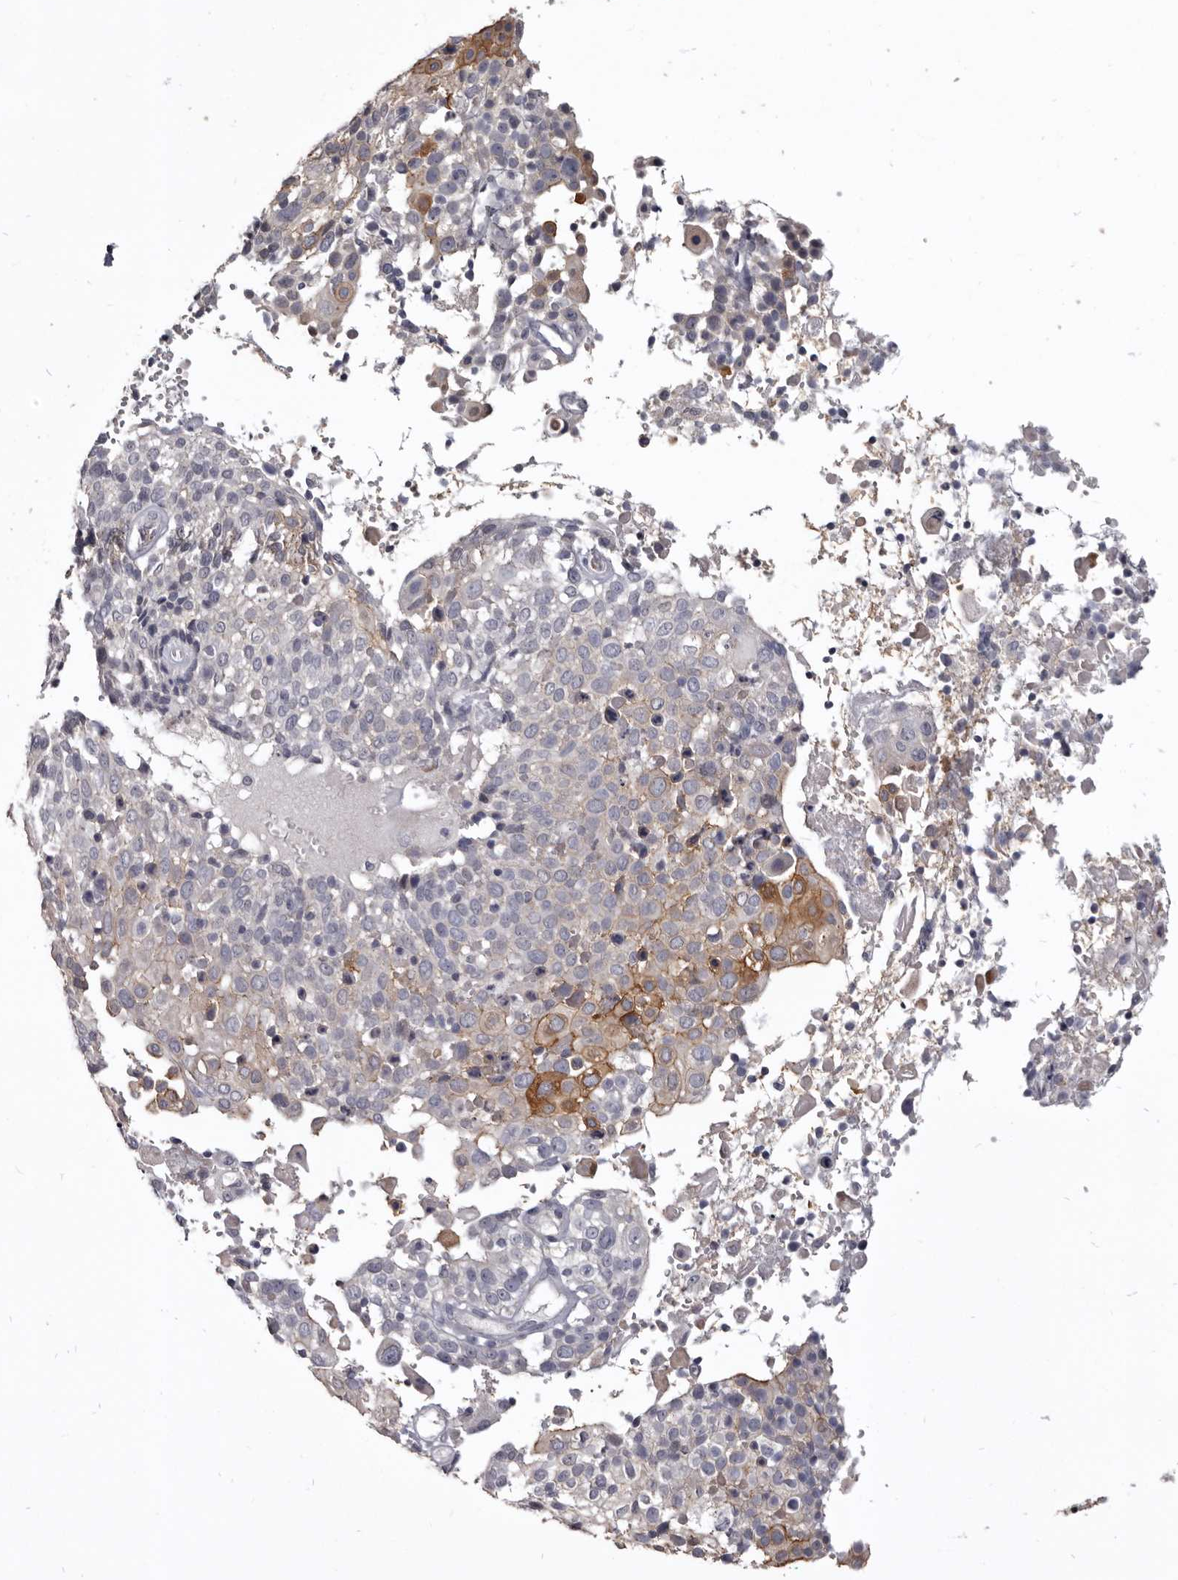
{"staining": {"intensity": "moderate", "quantity": "<25%", "location": "cytoplasmic/membranous"}, "tissue": "cervical cancer", "cell_type": "Tumor cells", "image_type": "cancer", "snomed": [{"axis": "morphology", "description": "Squamous cell carcinoma, NOS"}, {"axis": "topography", "description": "Cervix"}], "caption": "Squamous cell carcinoma (cervical) was stained to show a protein in brown. There is low levels of moderate cytoplasmic/membranous positivity in about <25% of tumor cells.", "gene": "CGN", "patient": {"sex": "female", "age": 74}}